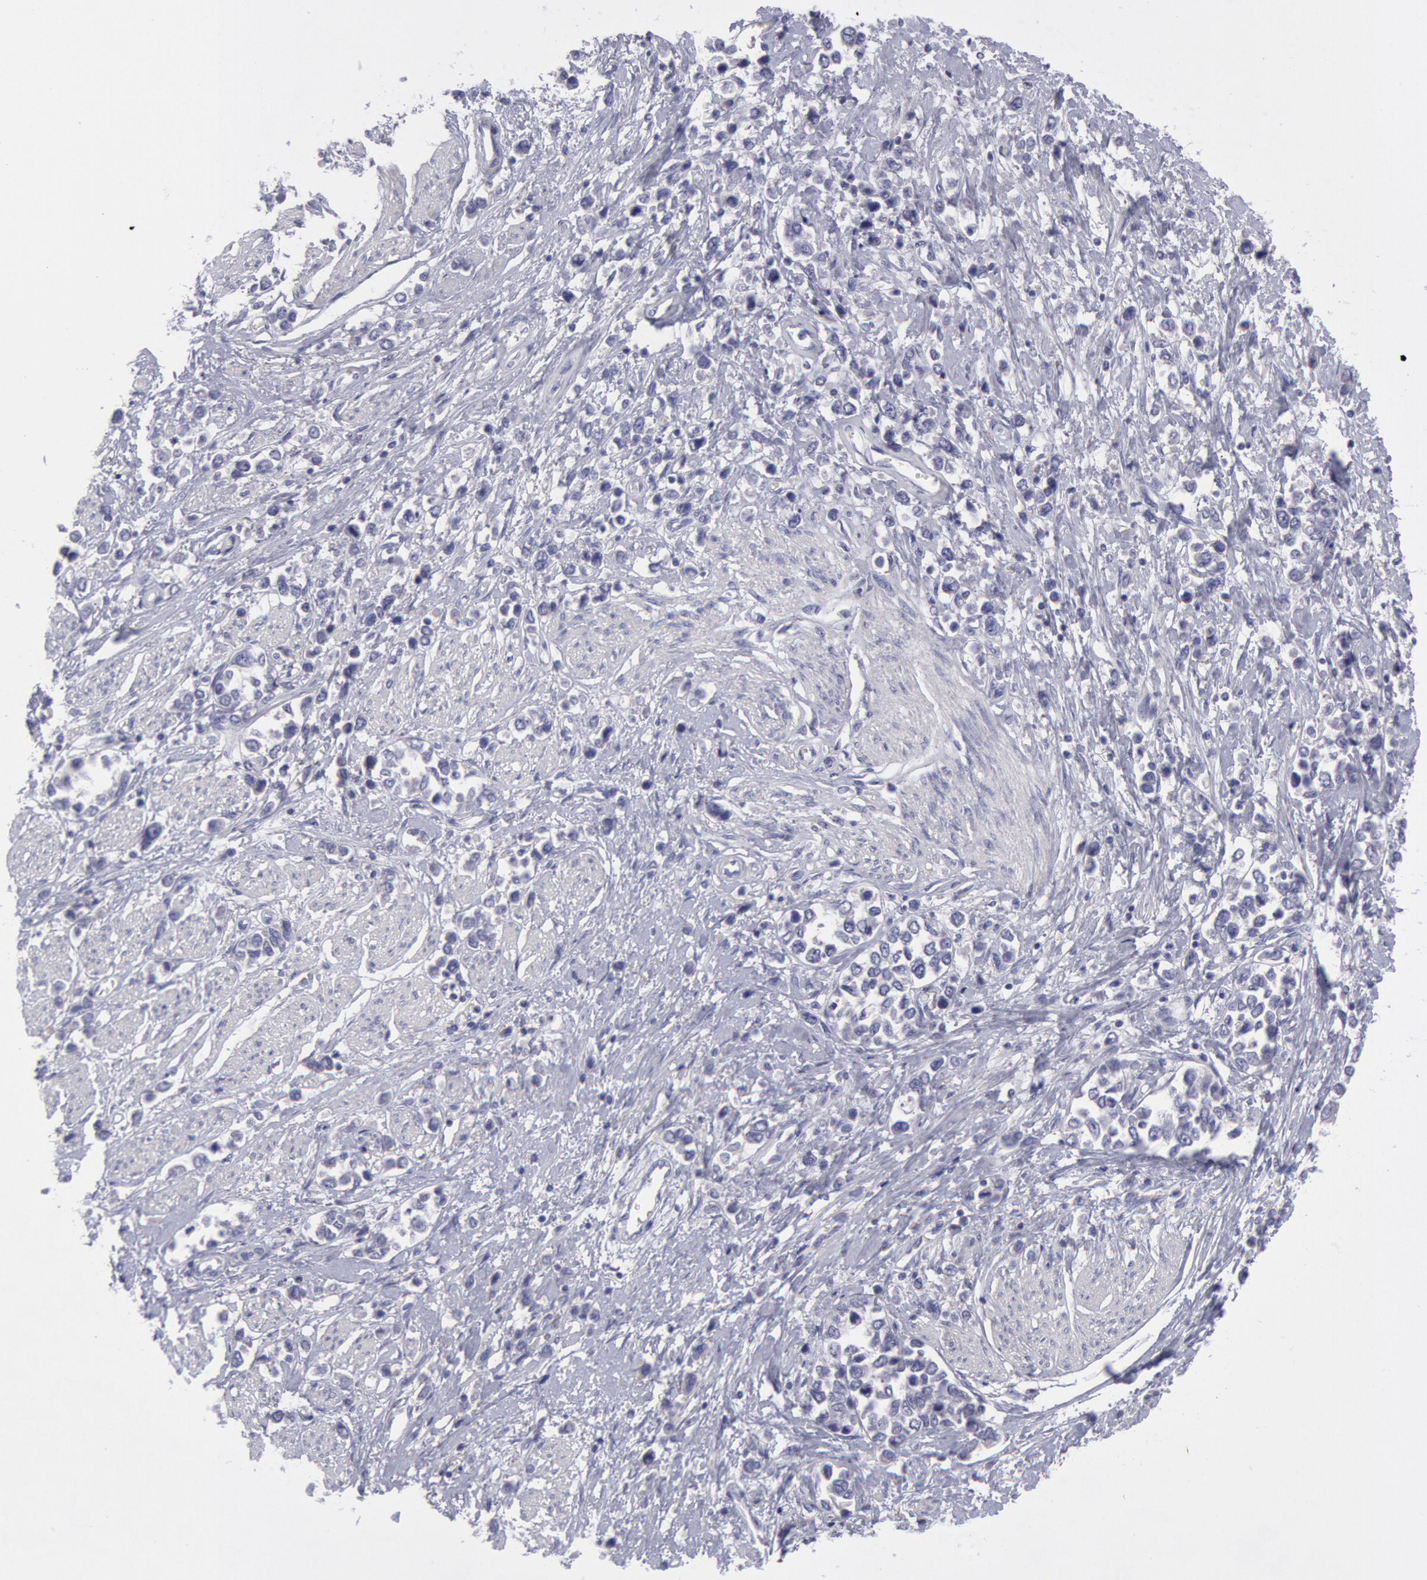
{"staining": {"intensity": "negative", "quantity": "none", "location": "none"}, "tissue": "stomach cancer", "cell_type": "Tumor cells", "image_type": "cancer", "snomed": [{"axis": "morphology", "description": "Adenocarcinoma, NOS"}, {"axis": "topography", "description": "Stomach, upper"}], "caption": "Micrograph shows no significant protein positivity in tumor cells of stomach cancer (adenocarcinoma).", "gene": "MYH7", "patient": {"sex": "male", "age": 76}}